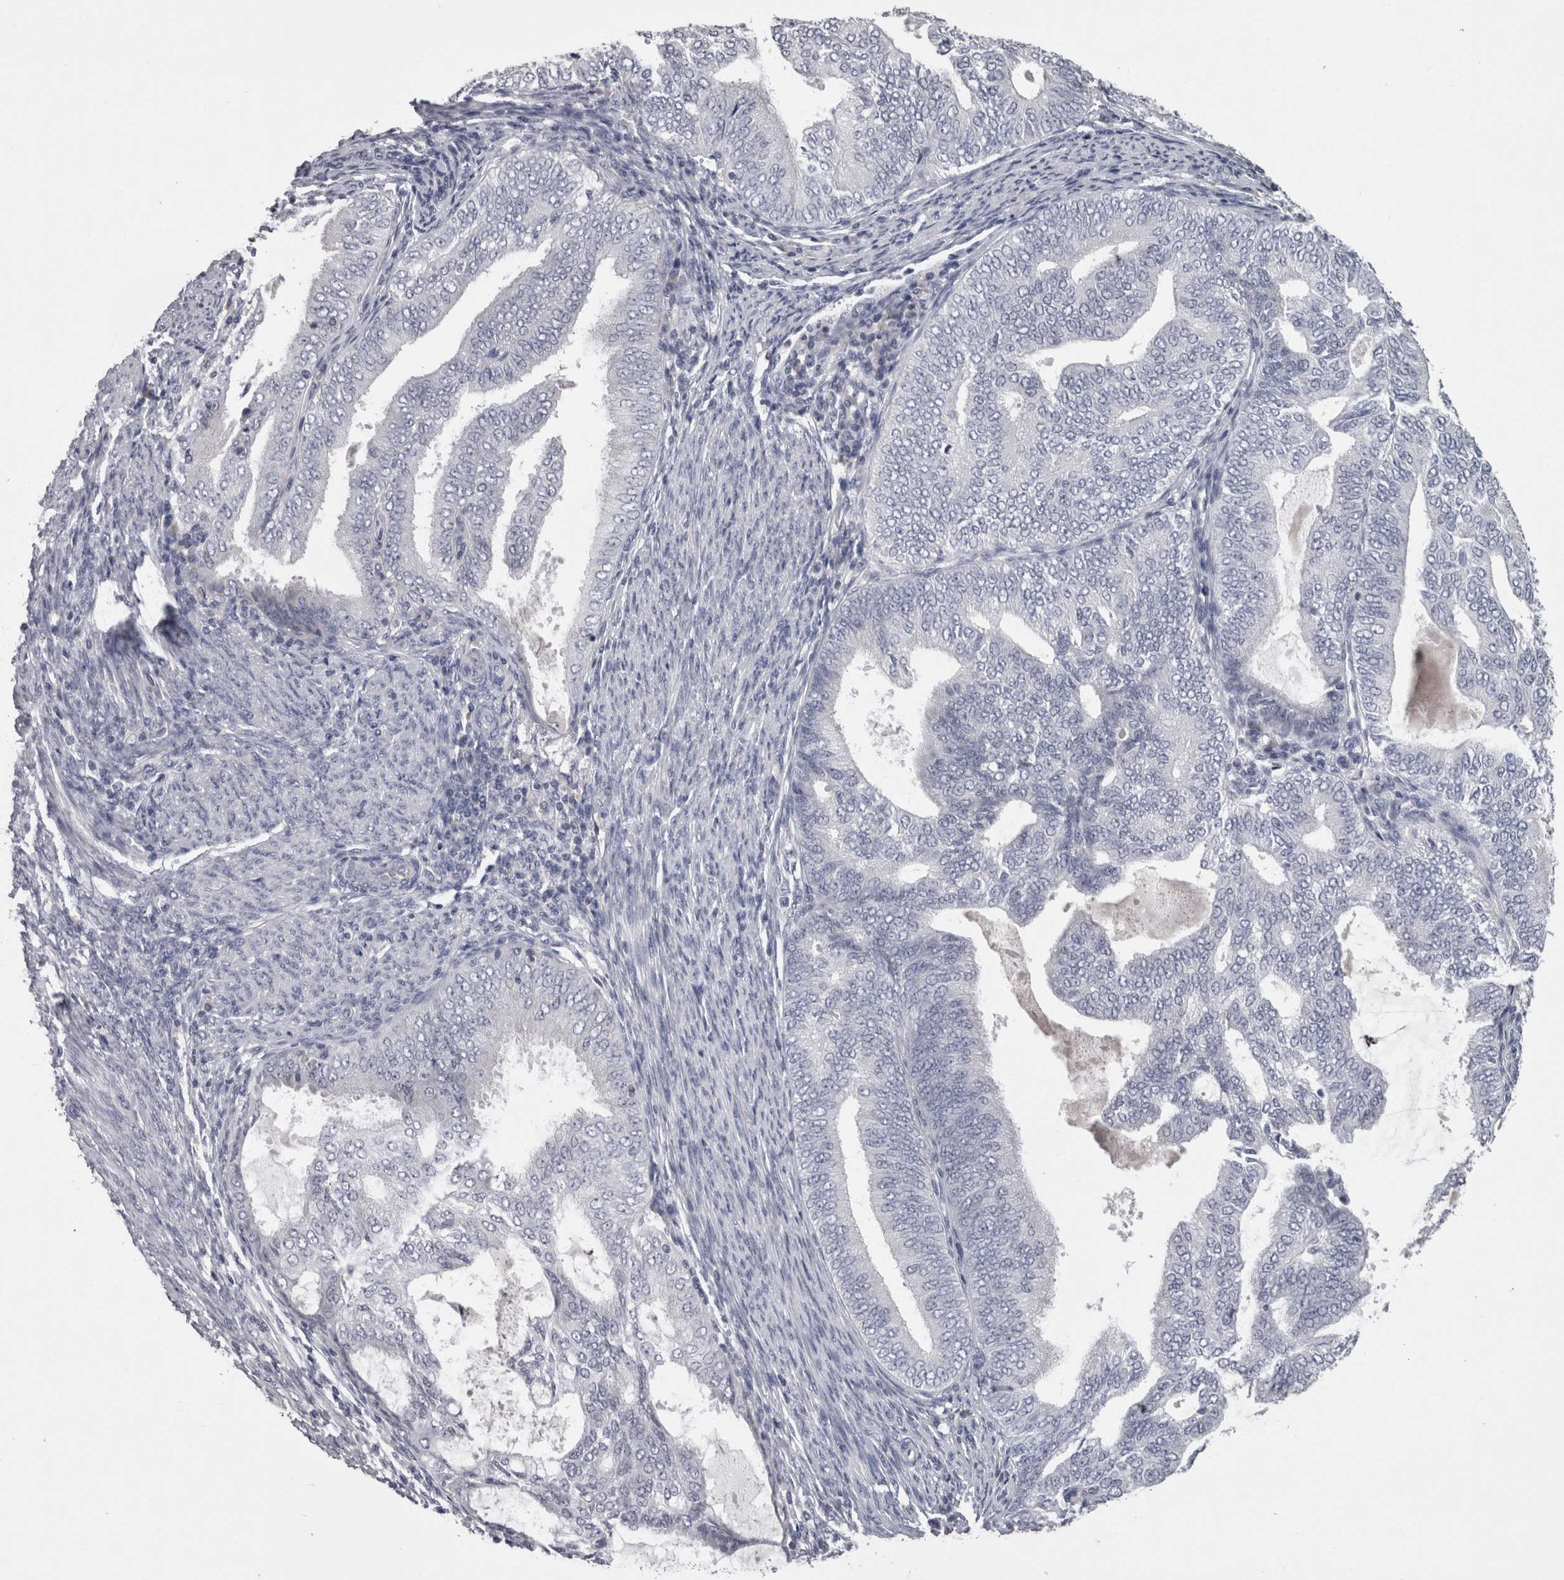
{"staining": {"intensity": "negative", "quantity": "none", "location": "none"}, "tissue": "endometrial cancer", "cell_type": "Tumor cells", "image_type": "cancer", "snomed": [{"axis": "morphology", "description": "Adenocarcinoma, NOS"}, {"axis": "topography", "description": "Endometrium"}], "caption": "An image of endometrial cancer (adenocarcinoma) stained for a protein displays no brown staining in tumor cells.", "gene": "PON3", "patient": {"sex": "female", "age": 58}}